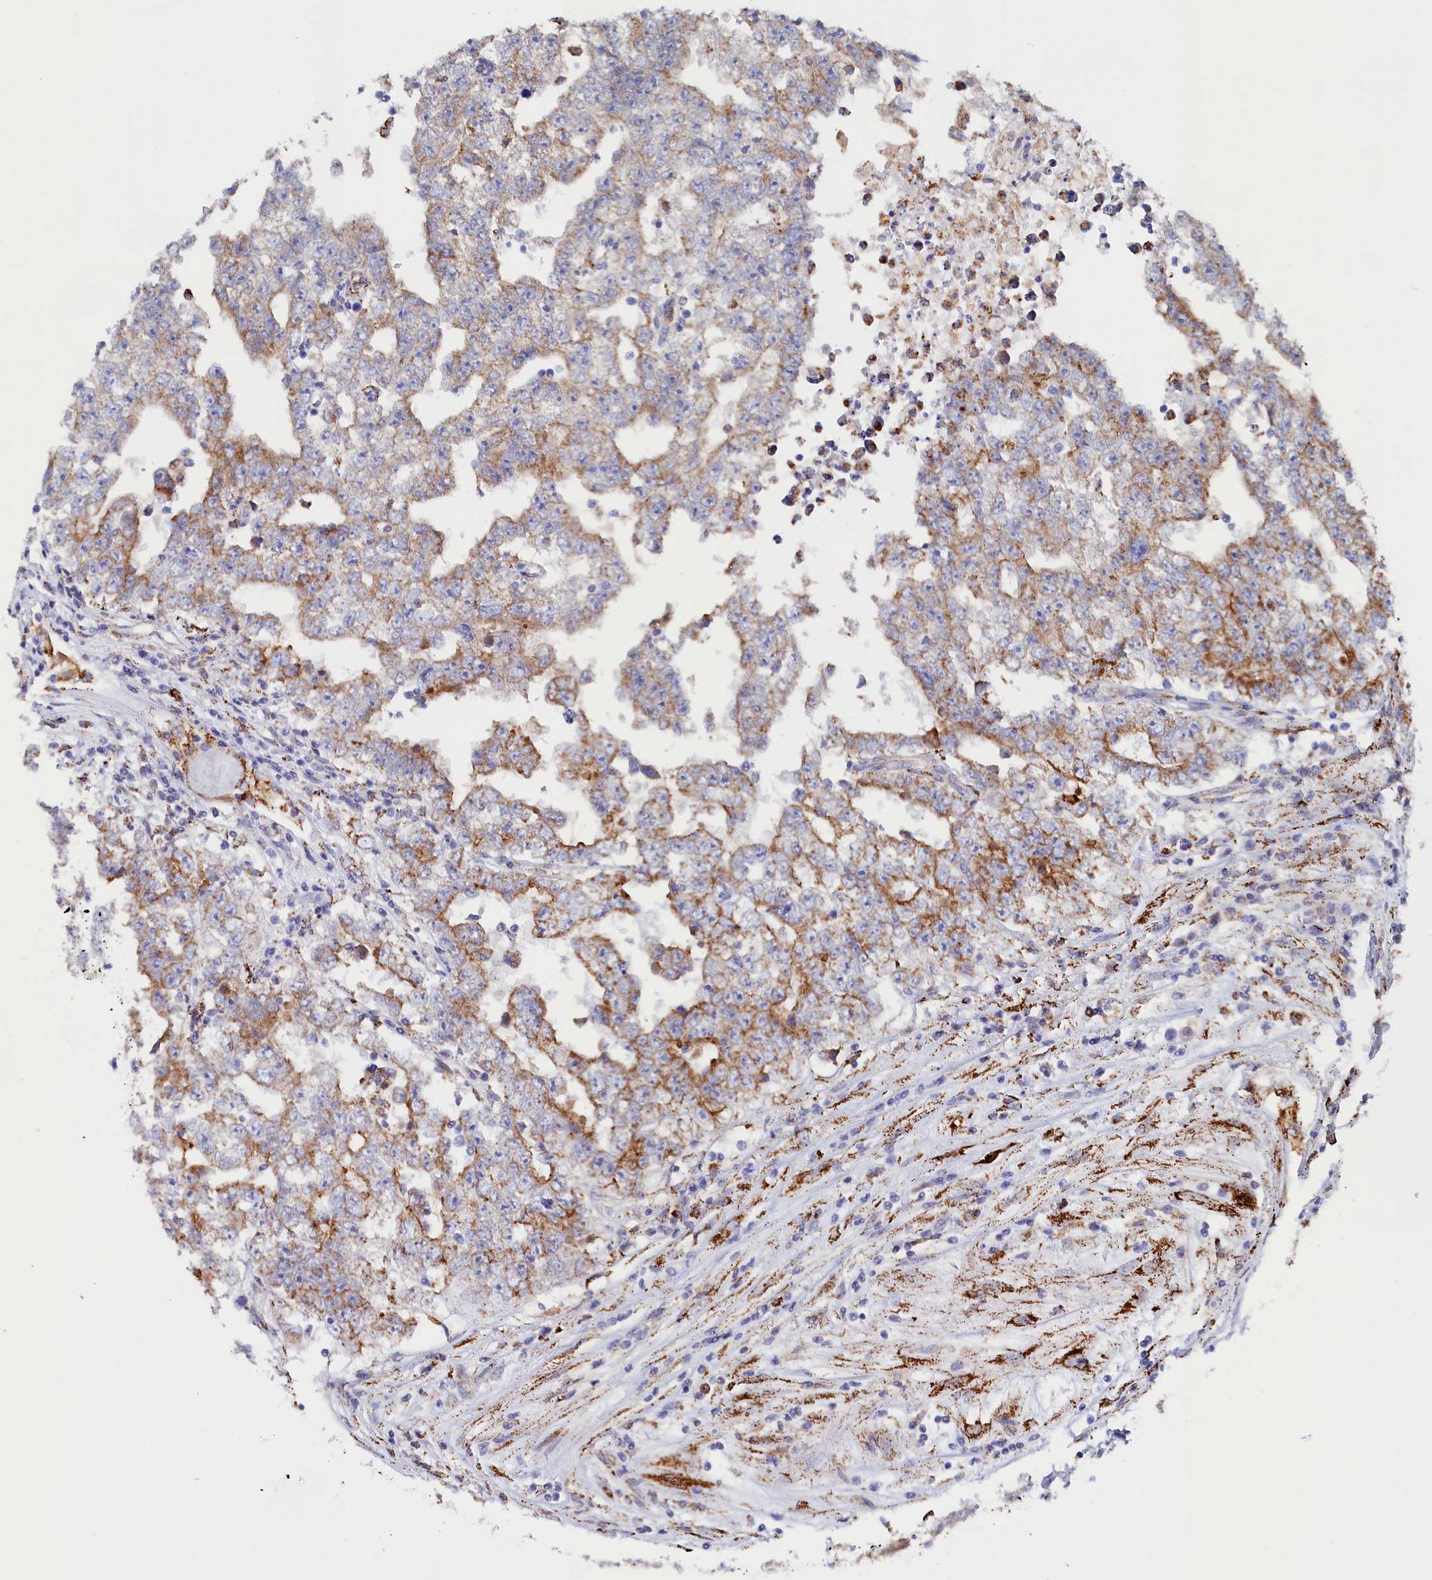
{"staining": {"intensity": "moderate", "quantity": "25%-75%", "location": "cytoplasmic/membranous"}, "tissue": "testis cancer", "cell_type": "Tumor cells", "image_type": "cancer", "snomed": [{"axis": "morphology", "description": "Carcinoma, Embryonal, NOS"}, {"axis": "topography", "description": "Testis"}], "caption": "An IHC photomicrograph of tumor tissue is shown. Protein staining in brown shows moderate cytoplasmic/membranous positivity in testis cancer (embryonal carcinoma) within tumor cells.", "gene": "AKTIP", "patient": {"sex": "male", "age": 25}}